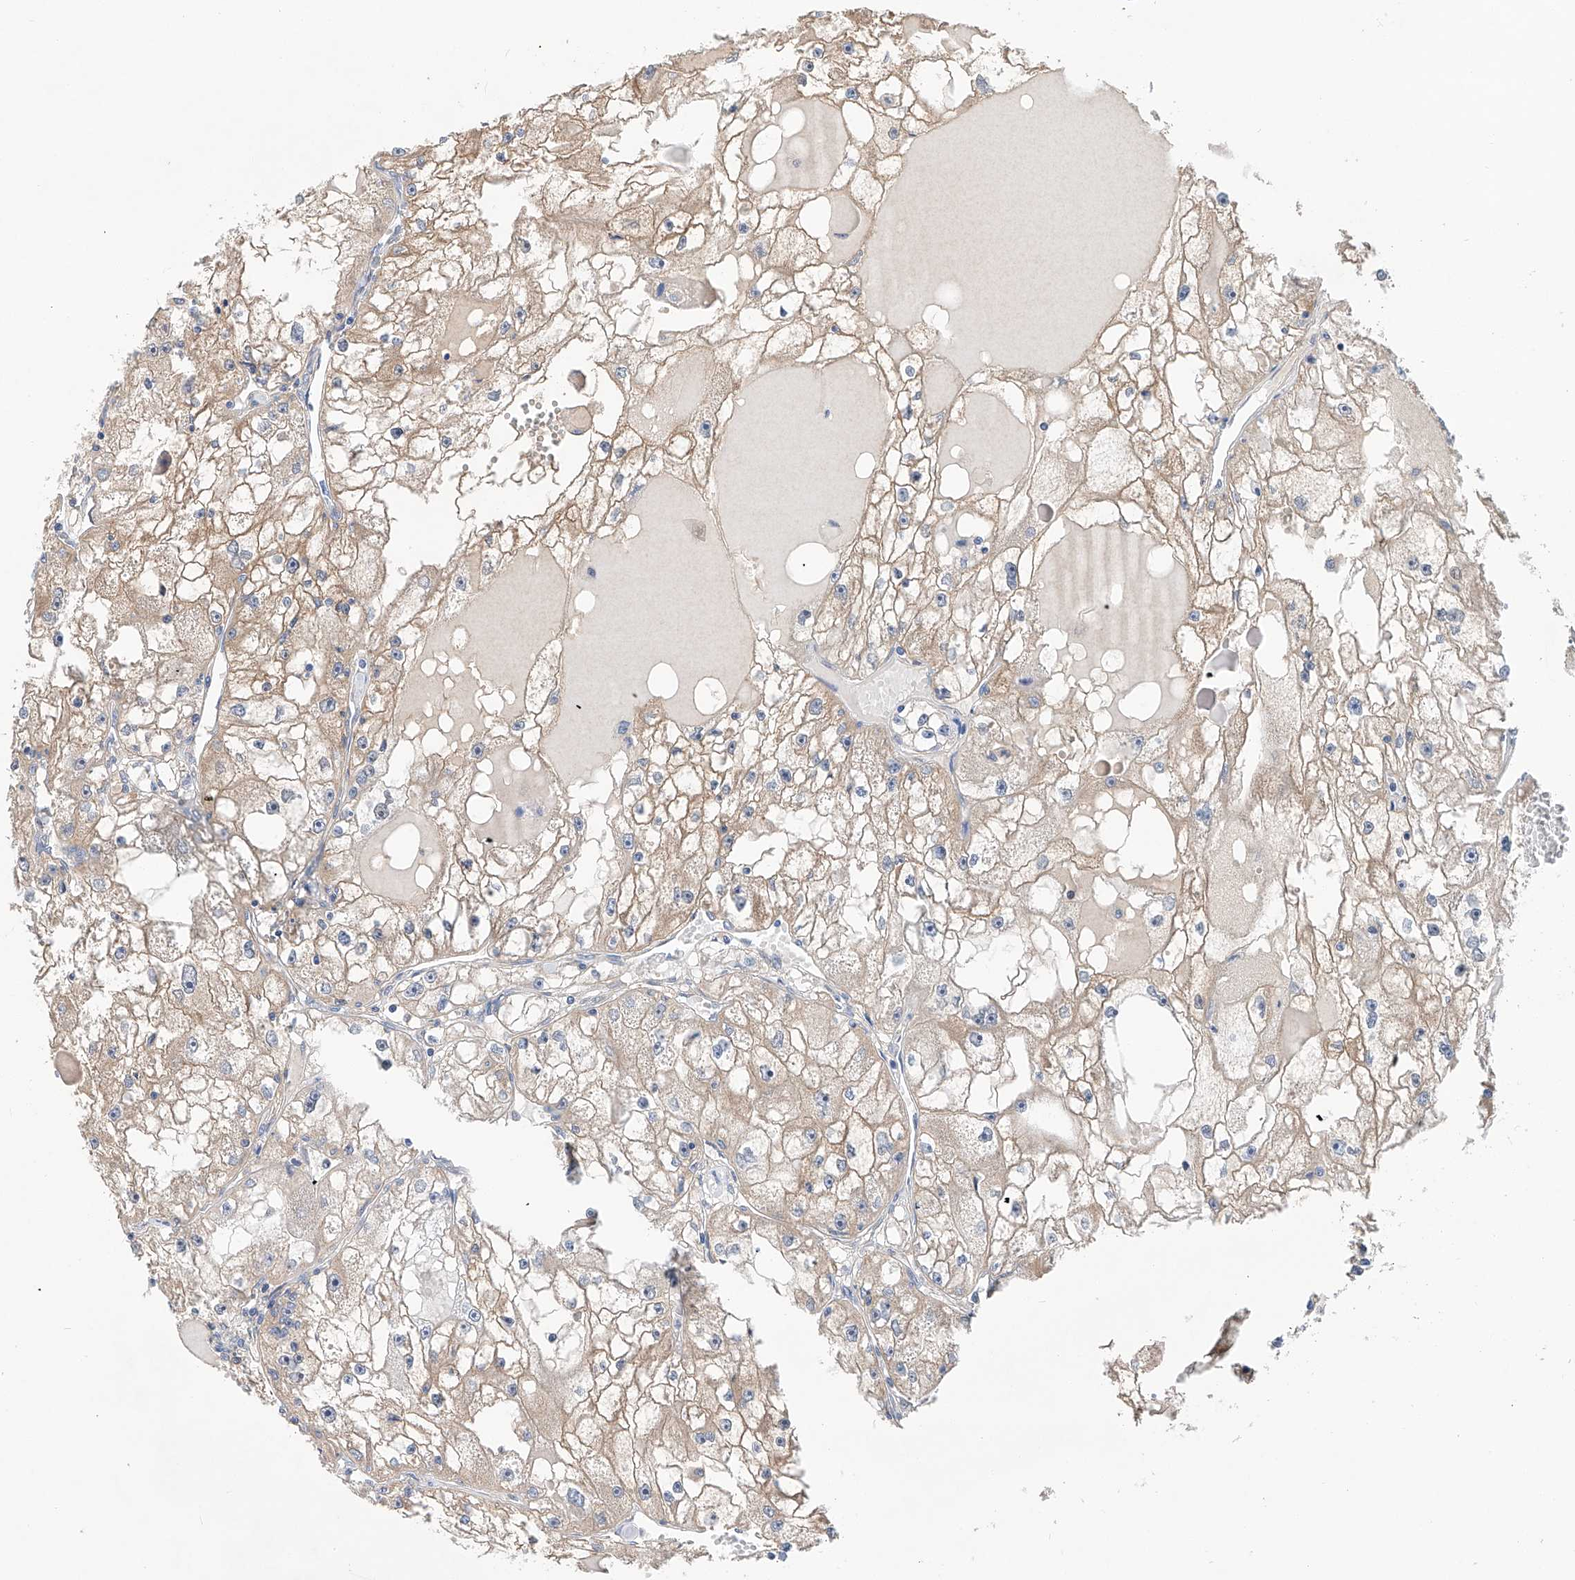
{"staining": {"intensity": "weak", "quantity": "<25%", "location": "cytoplasmic/membranous"}, "tissue": "renal cancer", "cell_type": "Tumor cells", "image_type": "cancer", "snomed": [{"axis": "morphology", "description": "Adenocarcinoma, NOS"}, {"axis": "topography", "description": "Kidney"}], "caption": "DAB immunohistochemical staining of renal cancer reveals no significant staining in tumor cells.", "gene": "SLC22A7", "patient": {"sex": "male", "age": 56}}